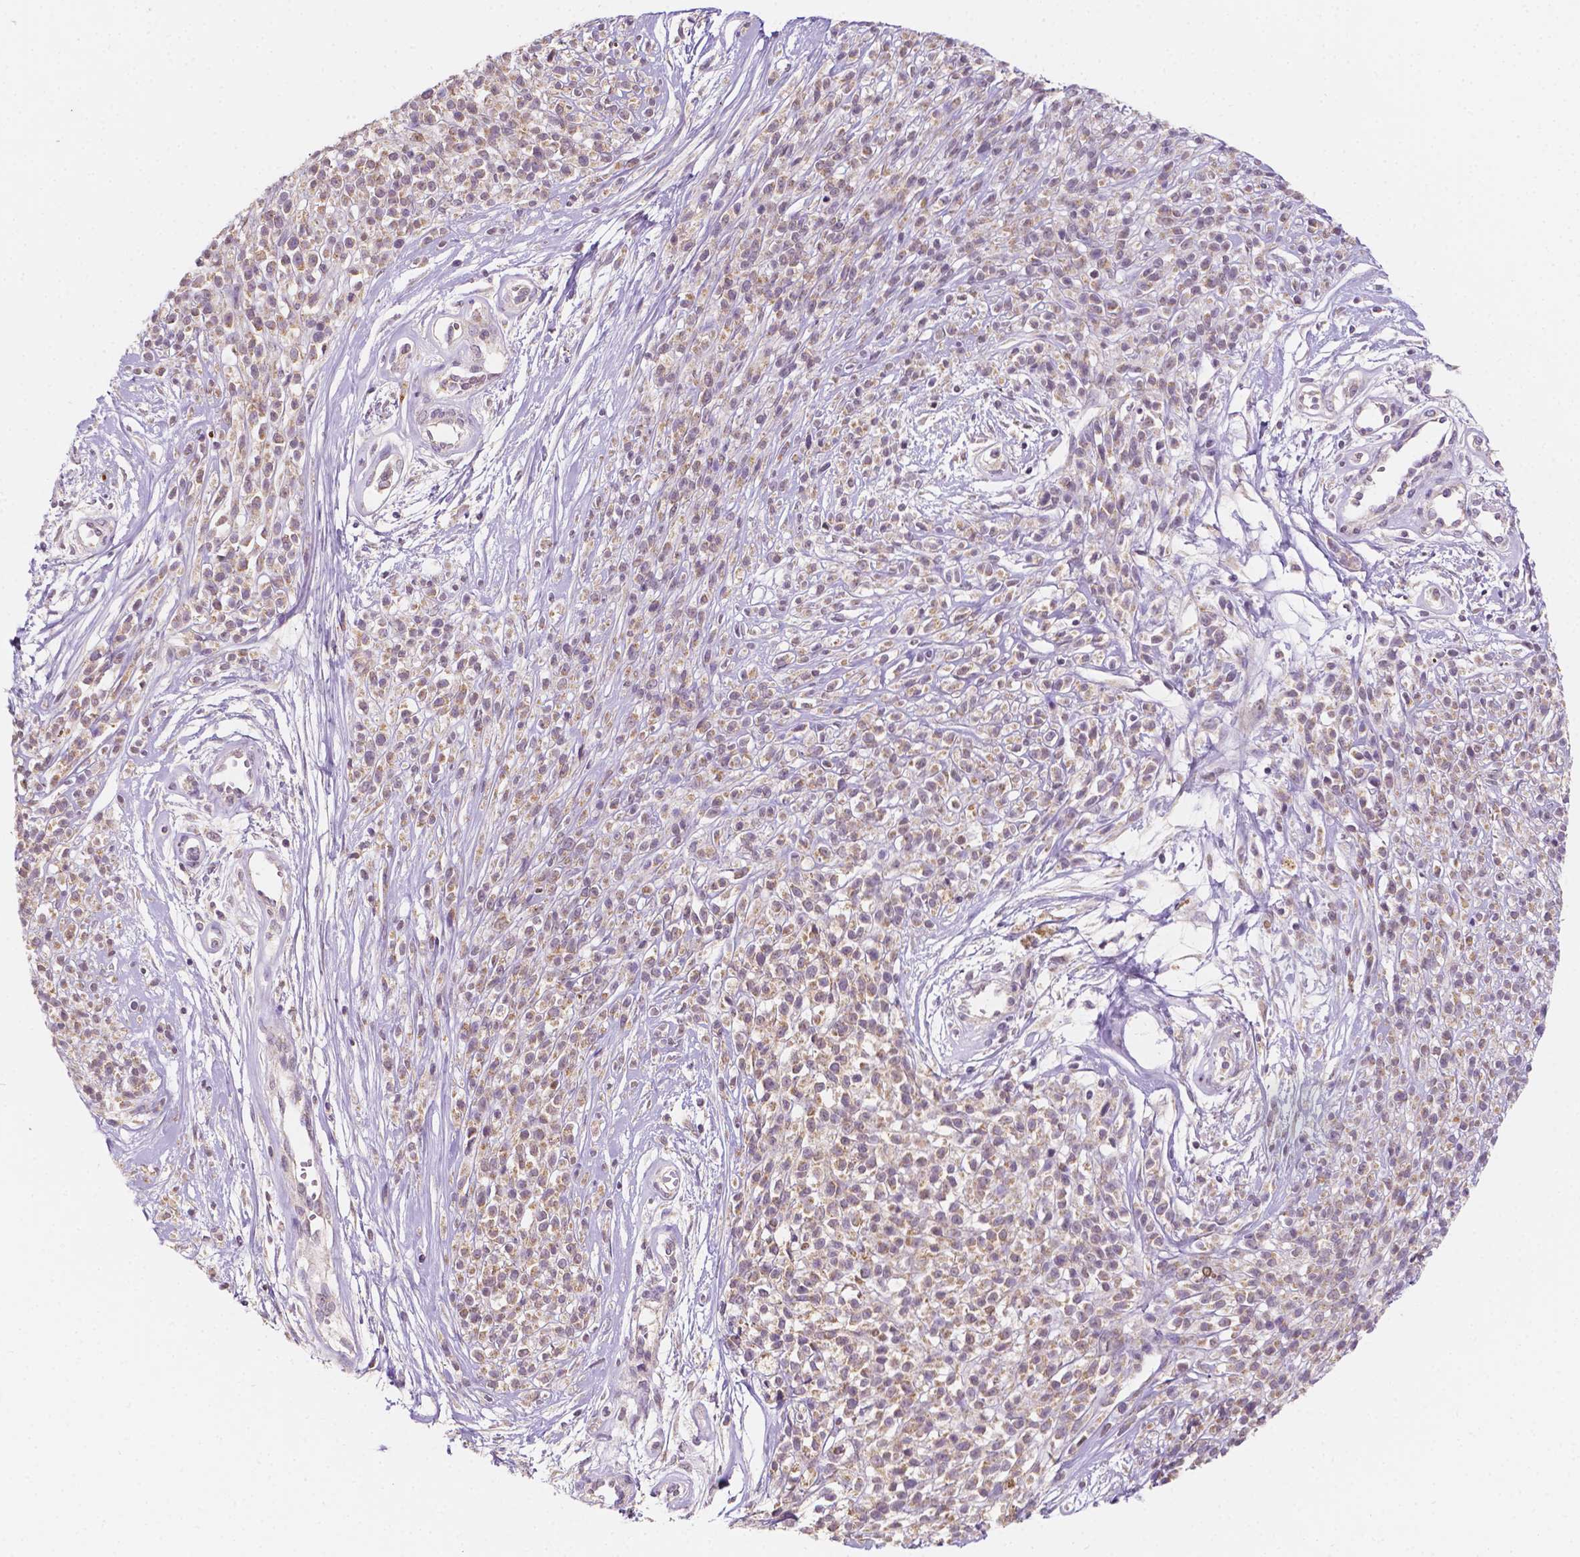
{"staining": {"intensity": "negative", "quantity": "none", "location": "none"}, "tissue": "melanoma", "cell_type": "Tumor cells", "image_type": "cancer", "snomed": [{"axis": "morphology", "description": "Malignant melanoma, NOS"}, {"axis": "topography", "description": "Skin"}, {"axis": "topography", "description": "Skin of trunk"}], "caption": "Immunohistochemistry of human malignant melanoma displays no staining in tumor cells. (DAB (3,3'-diaminobenzidine) immunohistochemistry, high magnification).", "gene": "SIRT2", "patient": {"sex": "male", "age": 74}}